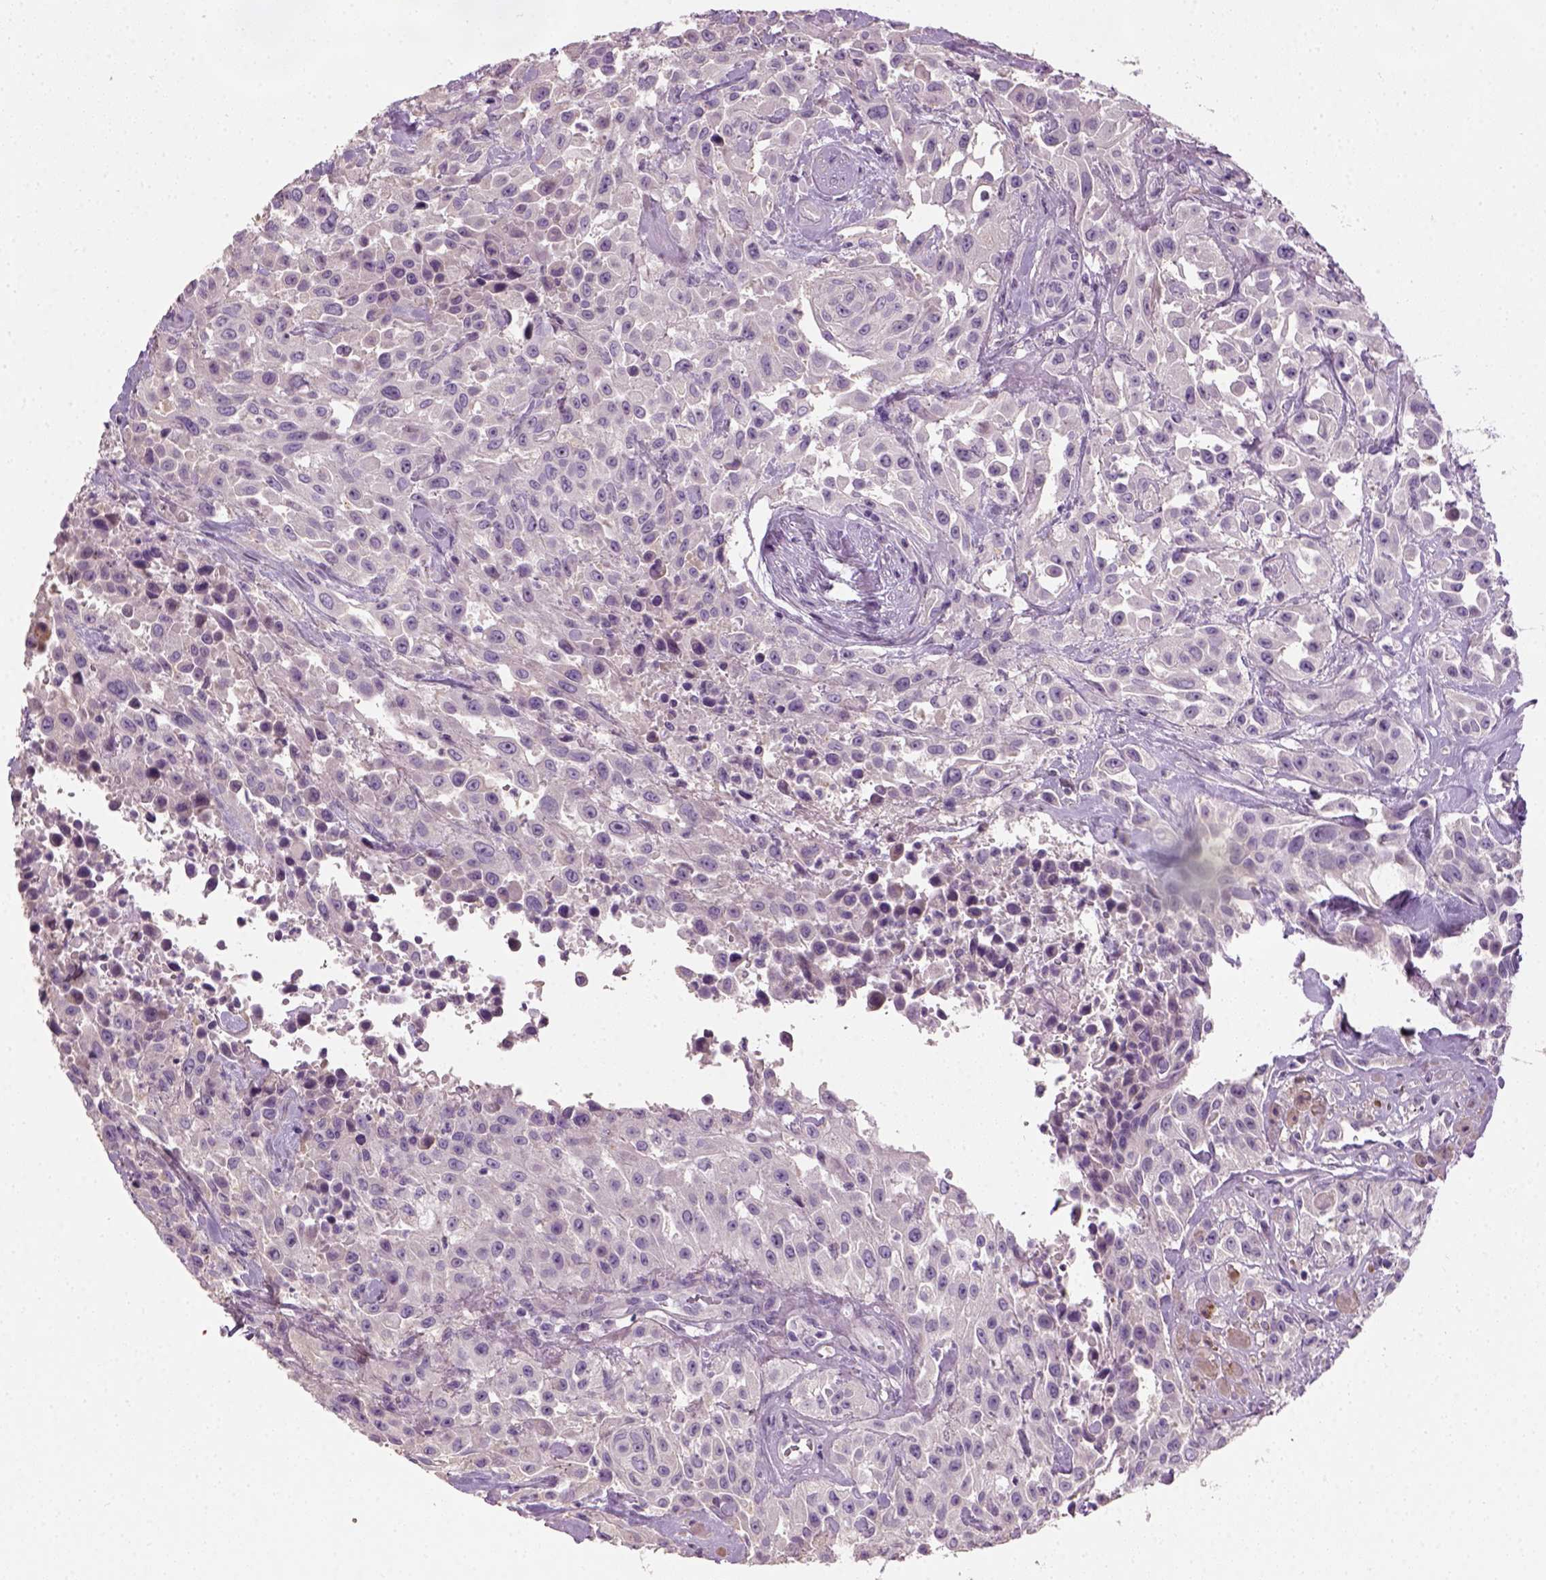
{"staining": {"intensity": "negative", "quantity": "none", "location": "none"}, "tissue": "urothelial cancer", "cell_type": "Tumor cells", "image_type": "cancer", "snomed": [{"axis": "morphology", "description": "Urothelial carcinoma, High grade"}, {"axis": "topography", "description": "Urinary bladder"}], "caption": "Immunohistochemistry (IHC) of urothelial carcinoma (high-grade) displays no staining in tumor cells.", "gene": "ELOVL3", "patient": {"sex": "male", "age": 79}}